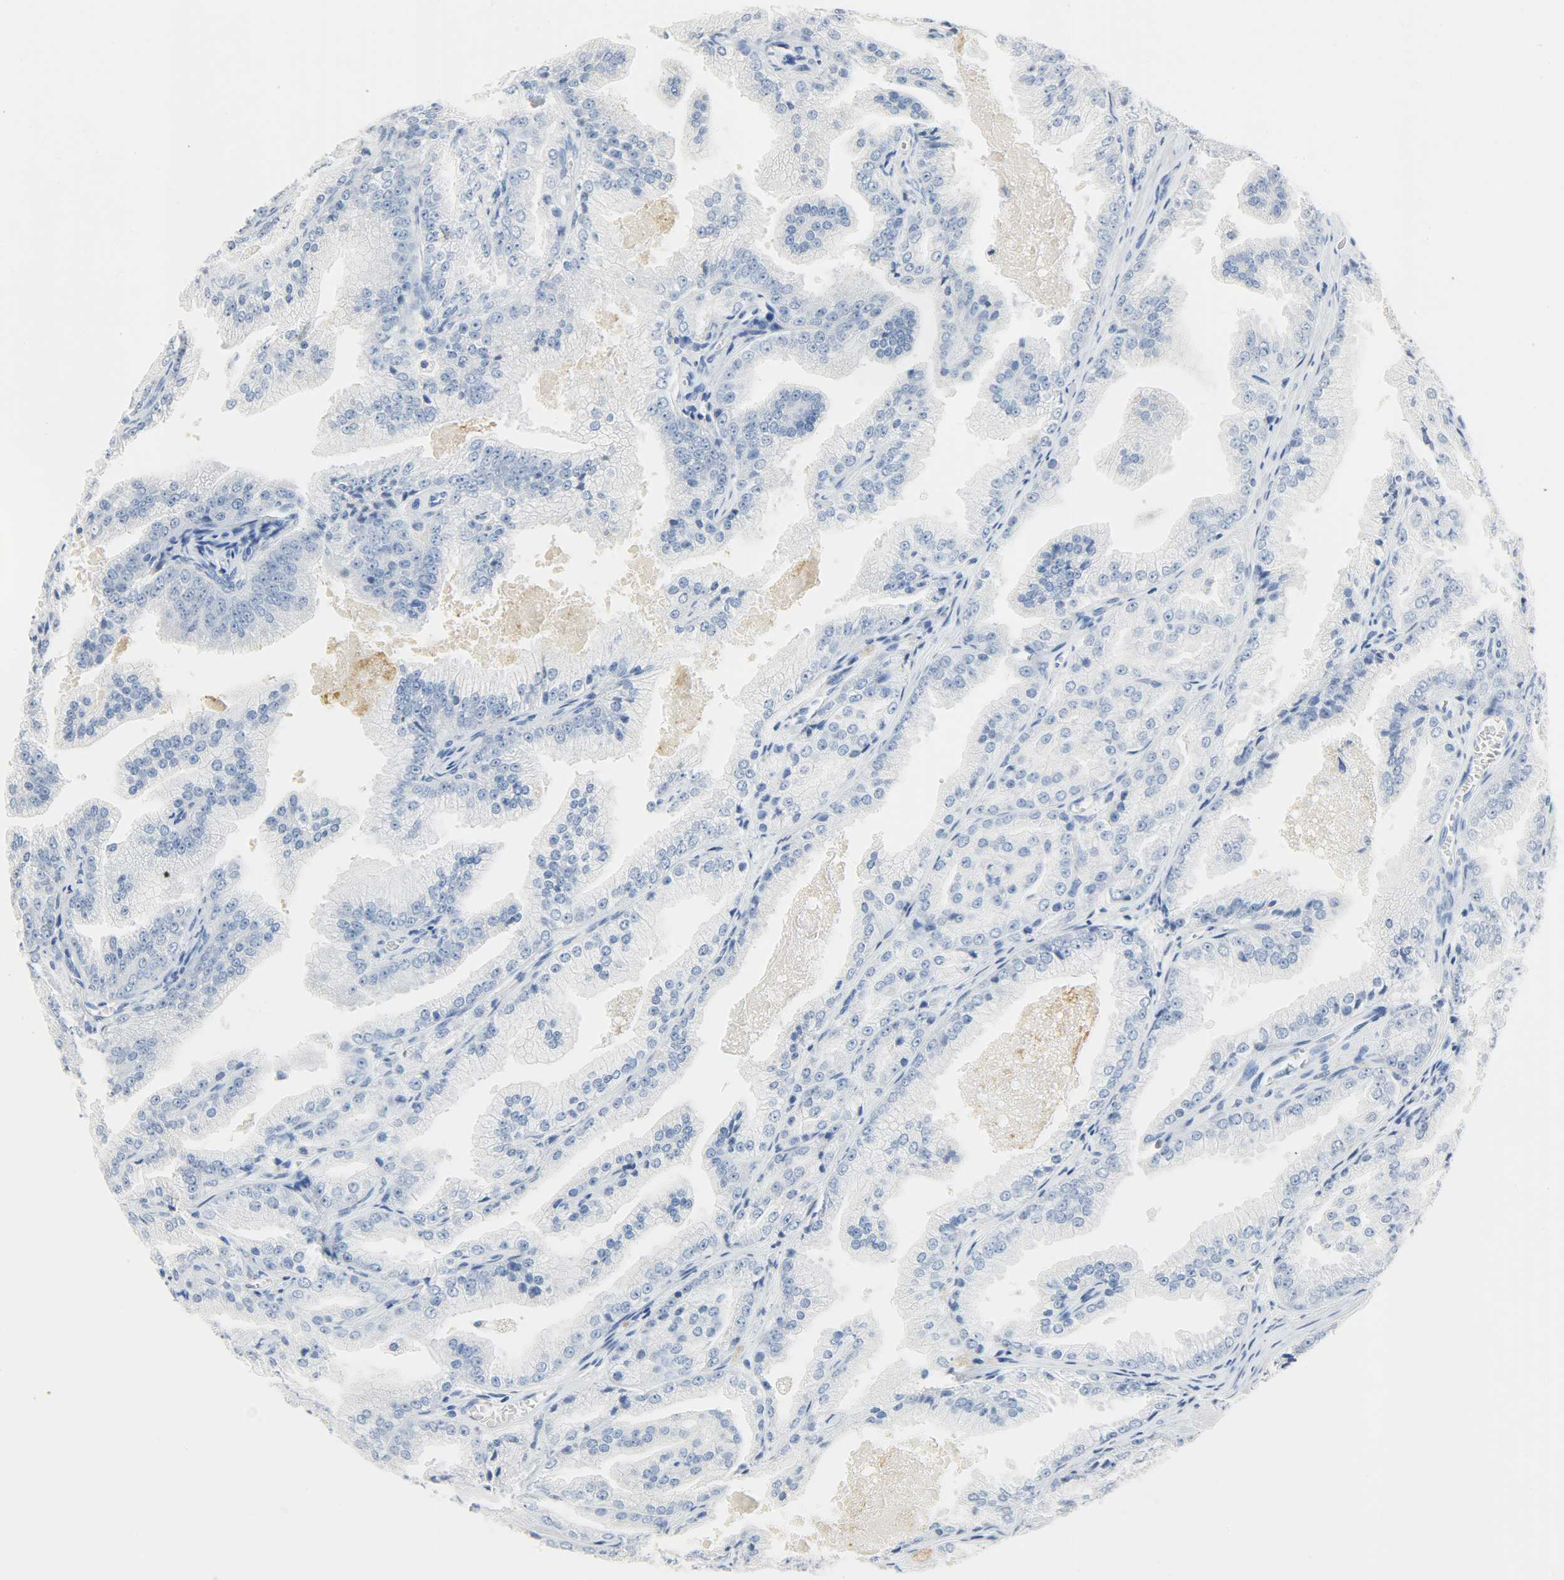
{"staining": {"intensity": "negative", "quantity": "none", "location": "none"}, "tissue": "prostate cancer", "cell_type": "Tumor cells", "image_type": "cancer", "snomed": [{"axis": "morphology", "description": "Adenocarcinoma, High grade"}, {"axis": "topography", "description": "Prostate"}], "caption": "Tumor cells are negative for brown protein staining in prostate cancer.", "gene": "CRP", "patient": {"sex": "male", "age": 61}}